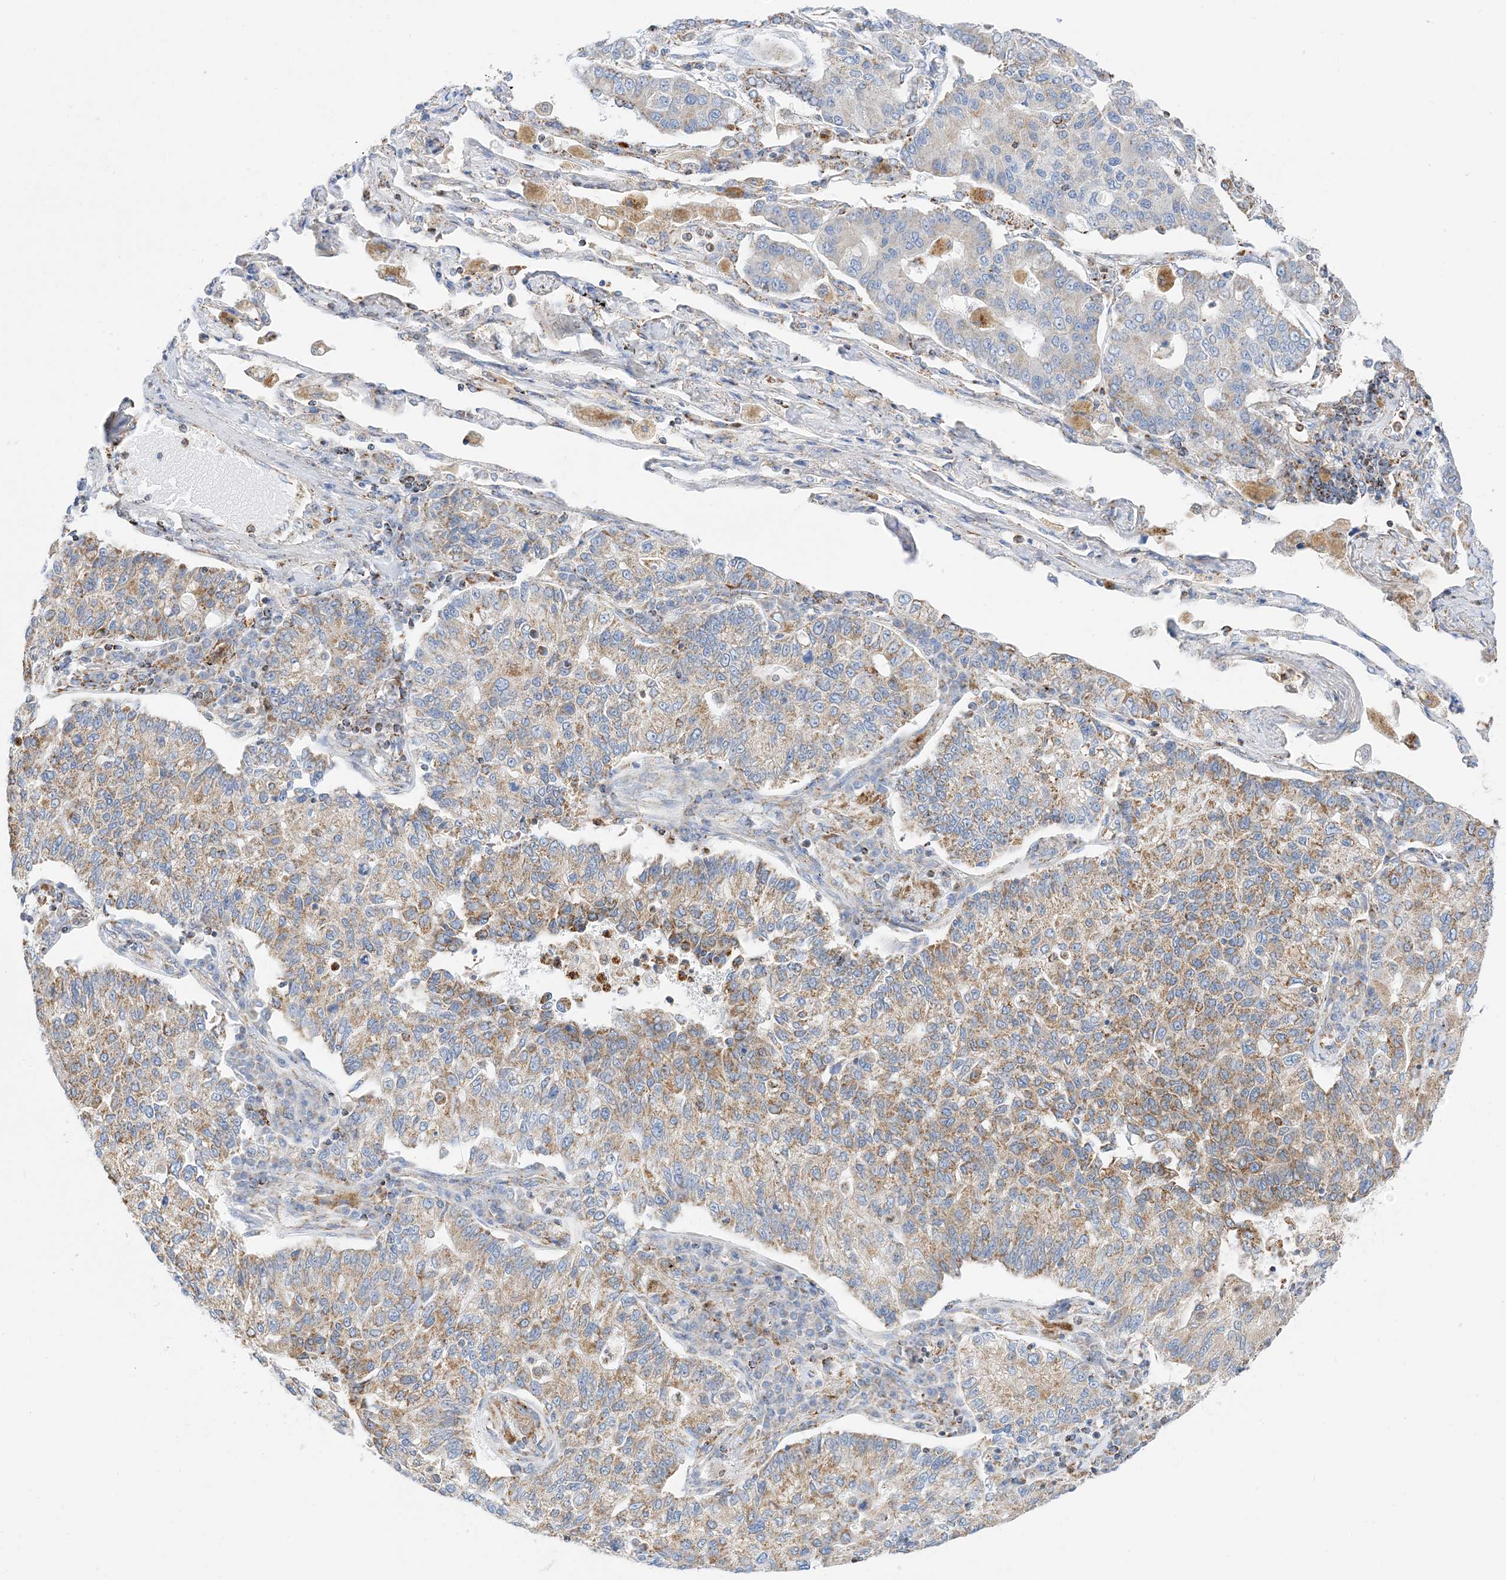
{"staining": {"intensity": "moderate", "quantity": "25%-75%", "location": "cytoplasmic/membranous"}, "tissue": "lung cancer", "cell_type": "Tumor cells", "image_type": "cancer", "snomed": [{"axis": "morphology", "description": "Adenocarcinoma, NOS"}, {"axis": "topography", "description": "Lung"}], "caption": "IHC (DAB (3,3'-diaminobenzidine)) staining of human lung cancer (adenocarcinoma) reveals moderate cytoplasmic/membranous protein positivity in about 25%-75% of tumor cells. (brown staining indicates protein expression, while blue staining denotes nuclei).", "gene": "CAPN13", "patient": {"sex": "male", "age": 49}}